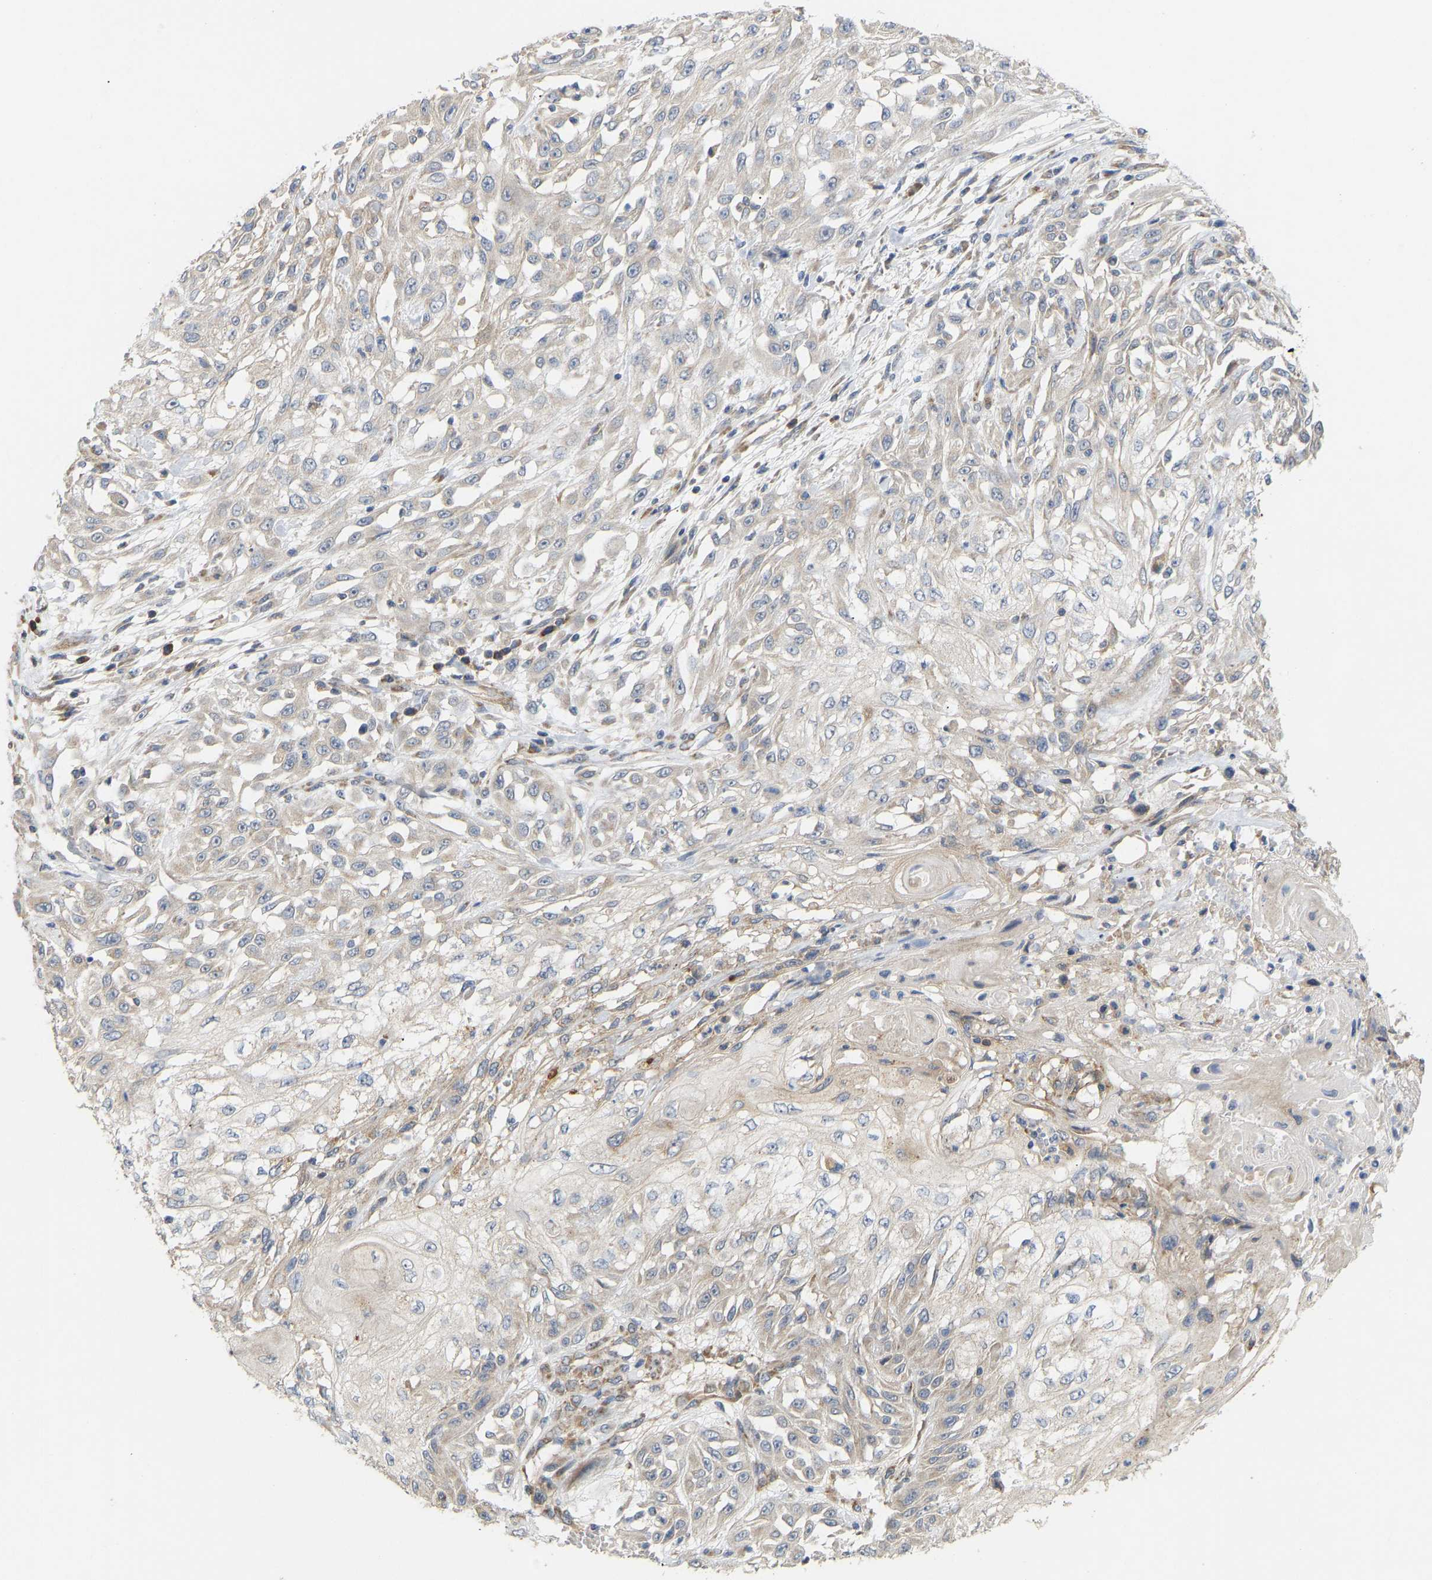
{"staining": {"intensity": "weak", "quantity": "<25%", "location": "cytoplasmic/membranous"}, "tissue": "skin cancer", "cell_type": "Tumor cells", "image_type": "cancer", "snomed": [{"axis": "morphology", "description": "Squamous cell carcinoma, NOS"}, {"axis": "morphology", "description": "Squamous cell carcinoma, metastatic, NOS"}, {"axis": "topography", "description": "Skin"}, {"axis": "topography", "description": "Lymph node"}], "caption": "Immunohistochemistry (IHC) of human skin metastatic squamous cell carcinoma reveals no staining in tumor cells.", "gene": "HACD2", "patient": {"sex": "male", "age": 75}}